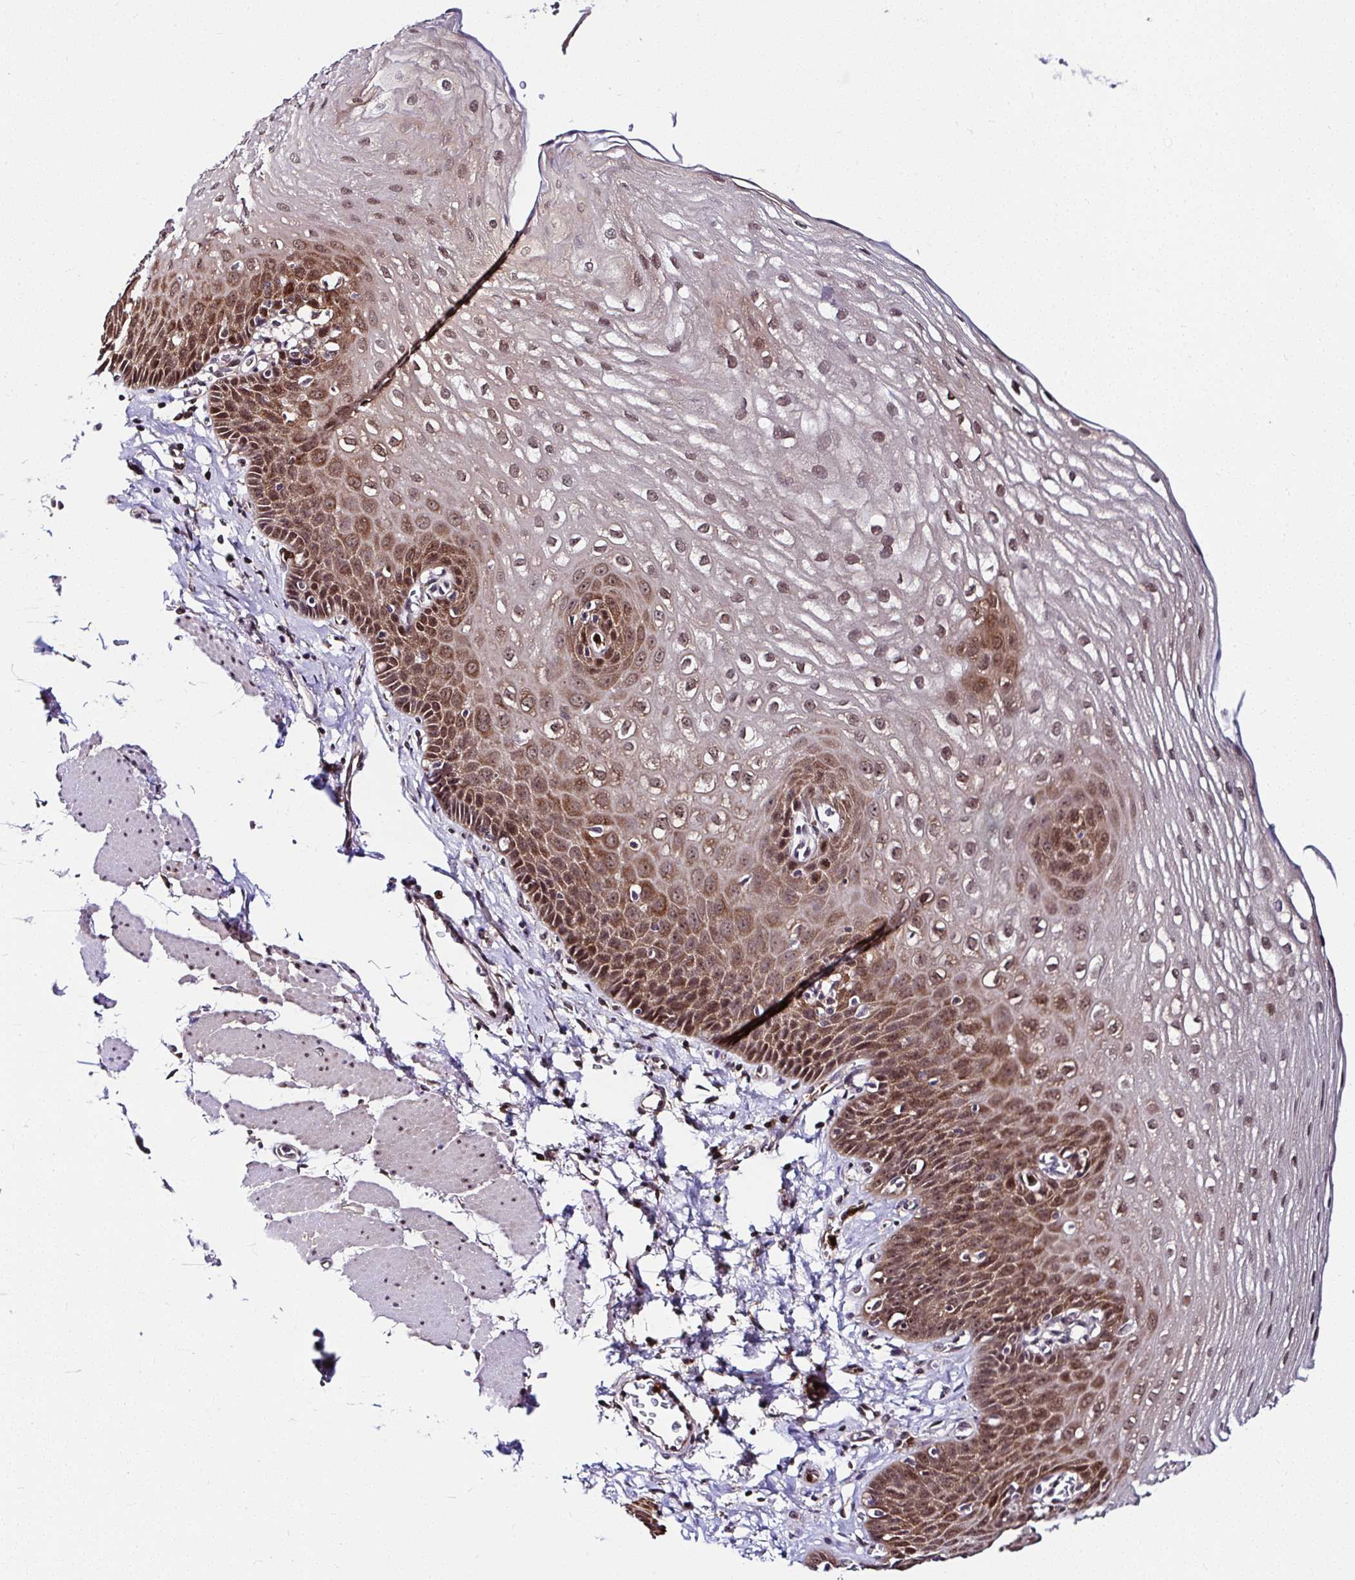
{"staining": {"intensity": "moderate", "quantity": ">75%", "location": "cytoplasmic/membranous,nuclear"}, "tissue": "esophagus", "cell_type": "Squamous epithelial cells", "image_type": "normal", "snomed": [{"axis": "morphology", "description": "Normal tissue, NOS"}, {"axis": "topography", "description": "Esophagus"}], "caption": "Protein expression analysis of normal esophagus demonstrates moderate cytoplasmic/membranous,nuclear staining in approximately >75% of squamous epithelial cells.", "gene": "PIN4", "patient": {"sex": "female", "age": 81}}